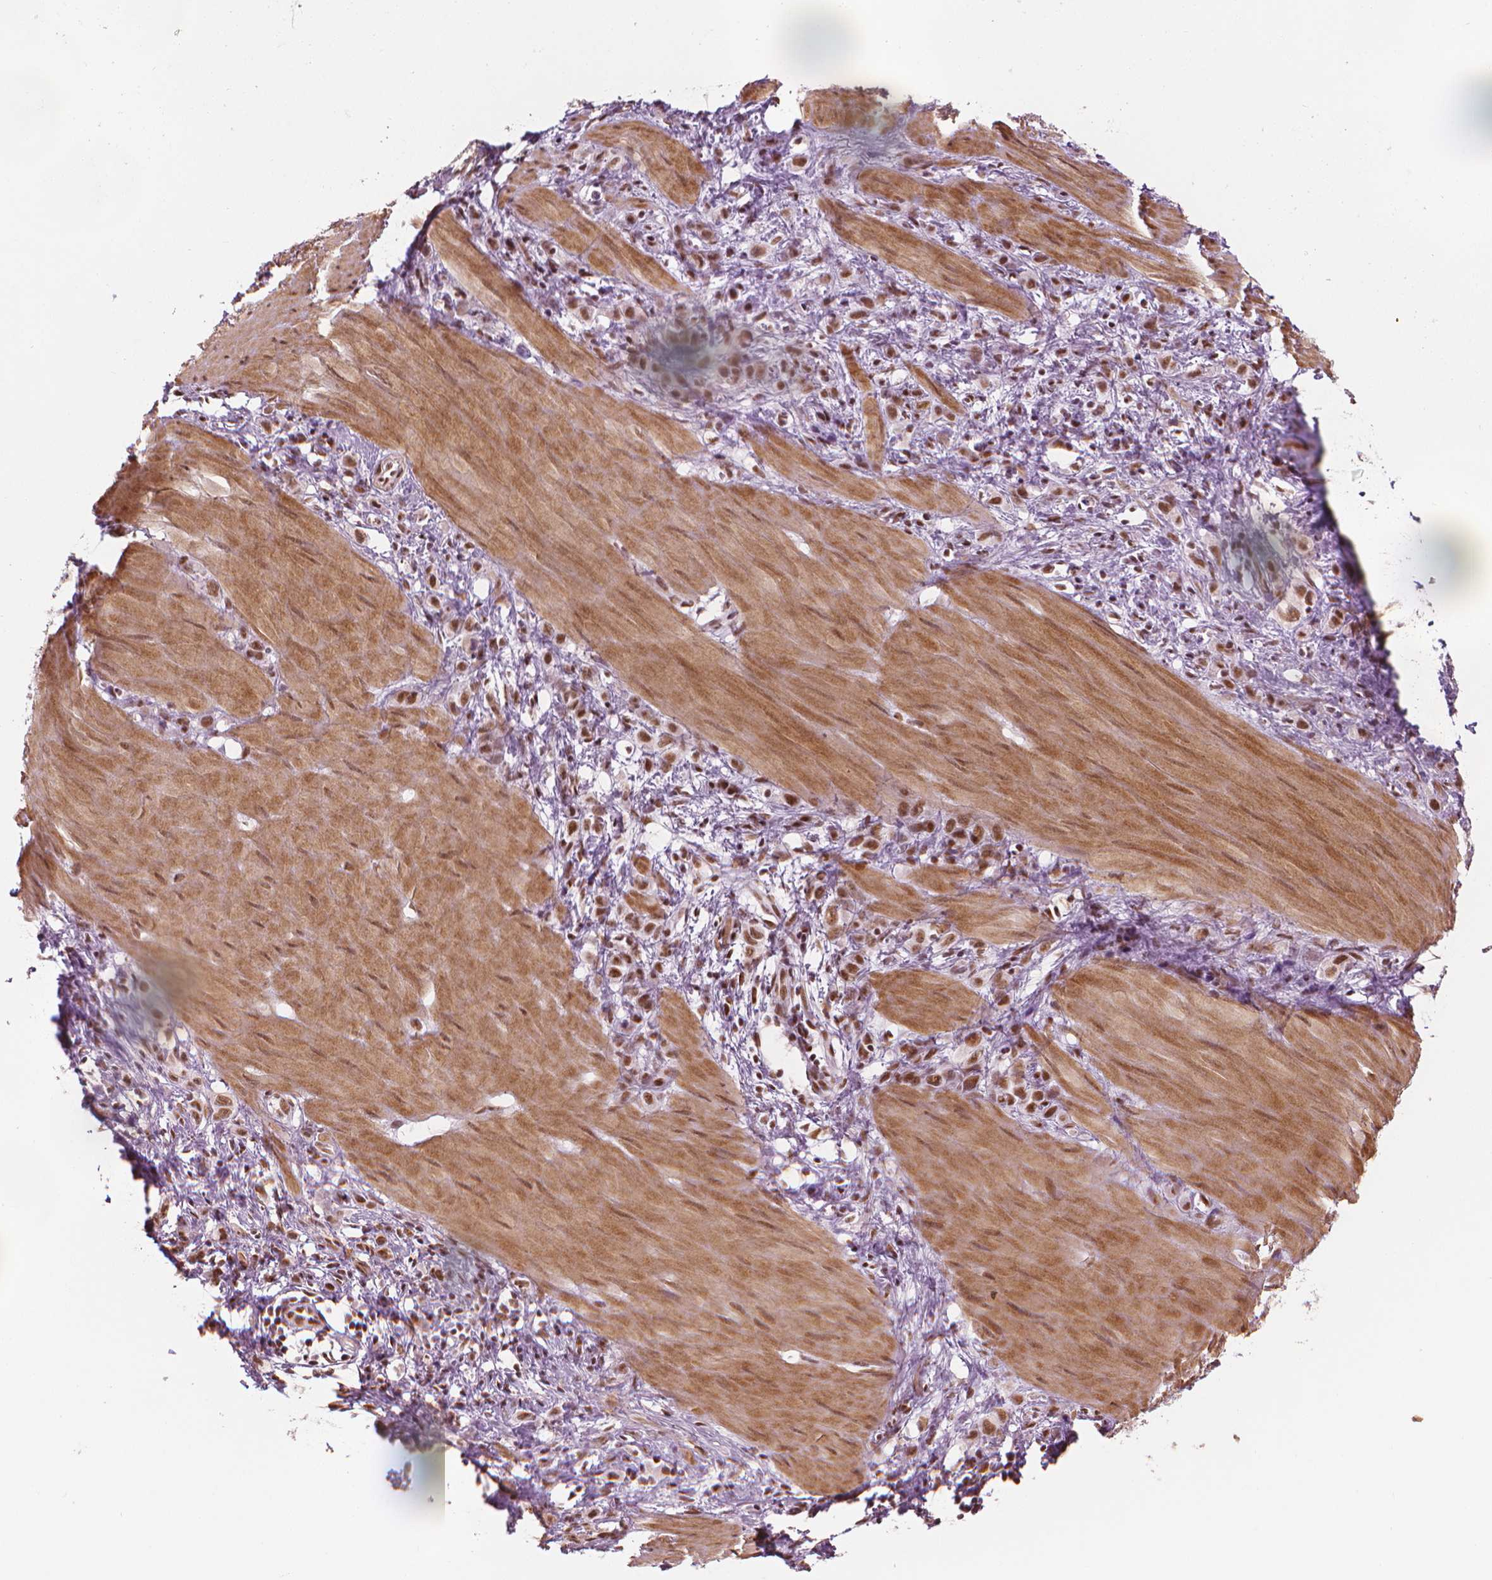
{"staining": {"intensity": "strong", "quantity": ">75%", "location": "nuclear"}, "tissue": "stomach cancer", "cell_type": "Tumor cells", "image_type": "cancer", "snomed": [{"axis": "morphology", "description": "Adenocarcinoma, NOS"}, {"axis": "topography", "description": "Stomach"}], "caption": "Protein staining by immunohistochemistry (IHC) demonstrates strong nuclear positivity in about >75% of tumor cells in stomach adenocarcinoma. Immunohistochemistry stains the protein in brown and the nuclei are stained blue.", "gene": "ELF2", "patient": {"sex": "male", "age": 47}}